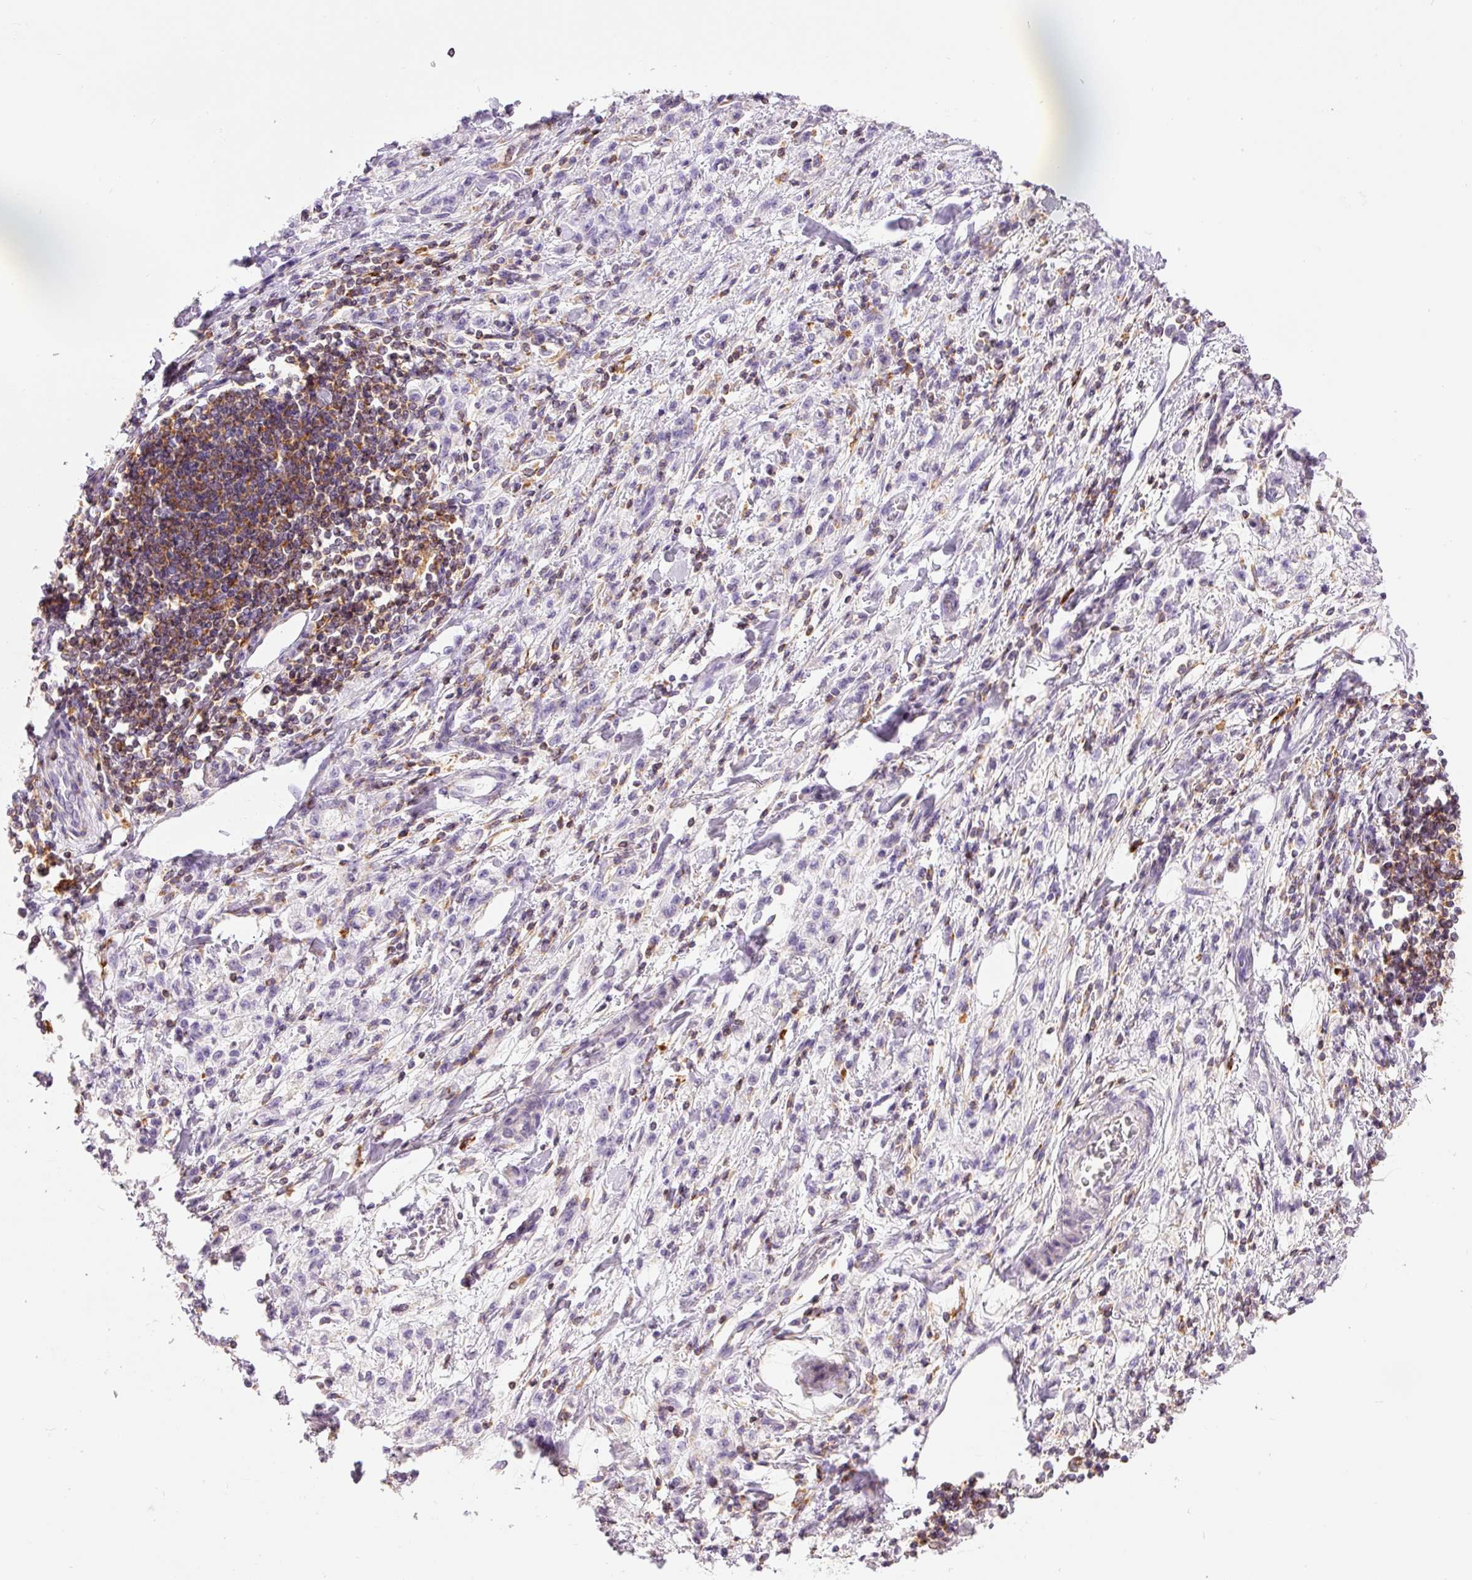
{"staining": {"intensity": "negative", "quantity": "none", "location": "none"}, "tissue": "stomach cancer", "cell_type": "Tumor cells", "image_type": "cancer", "snomed": [{"axis": "morphology", "description": "Adenocarcinoma, NOS"}, {"axis": "topography", "description": "Stomach"}], "caption": "Stomach cancer was stained to show a protein in brown. There is no significant expression in tumor cells.", "gene": "DOK6", "patient": {"sex": "male", "age": 77}}